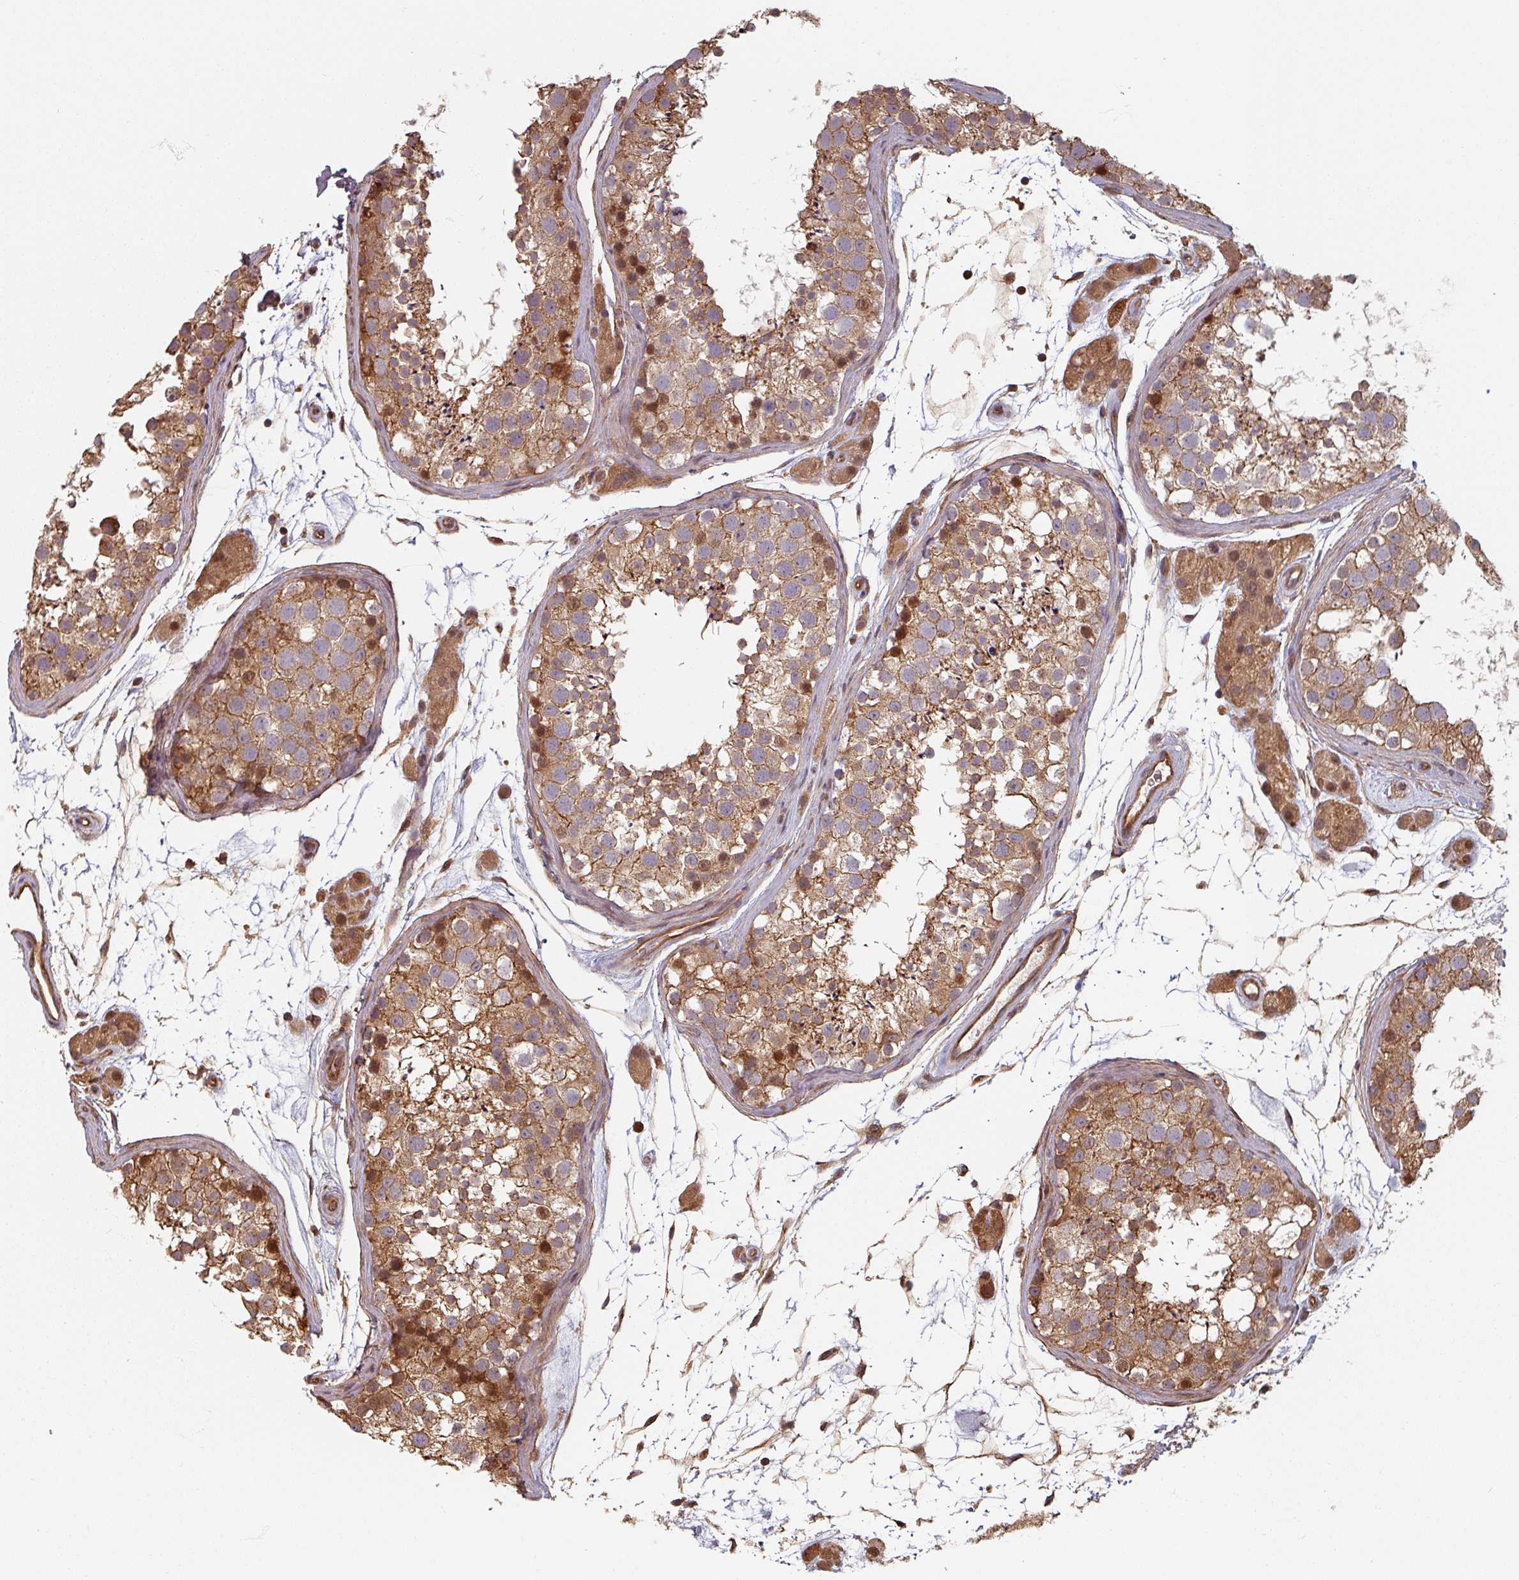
{"staining": {"intensity": "moderate", "quantity": ">75%", "location": "cytoplasmic/membranous,nuclear"}, "tissue": "testis", "cell_type": "Cells in seminiferous ducts", "image_type": "normal", "snomed": [{"axis": "morphology", "description": "Normal tissue, NOS"}, {"axis": "topography", "description": "Testis"}], "caption": "Testis stained with a brown dye demonstrates moderate cytoplasmic/membranous,nuclear positive staining in about >75% of cells in seminiferous ducts.", "gene": "EID1", "patient": {"sex": "male", "age": 41}}